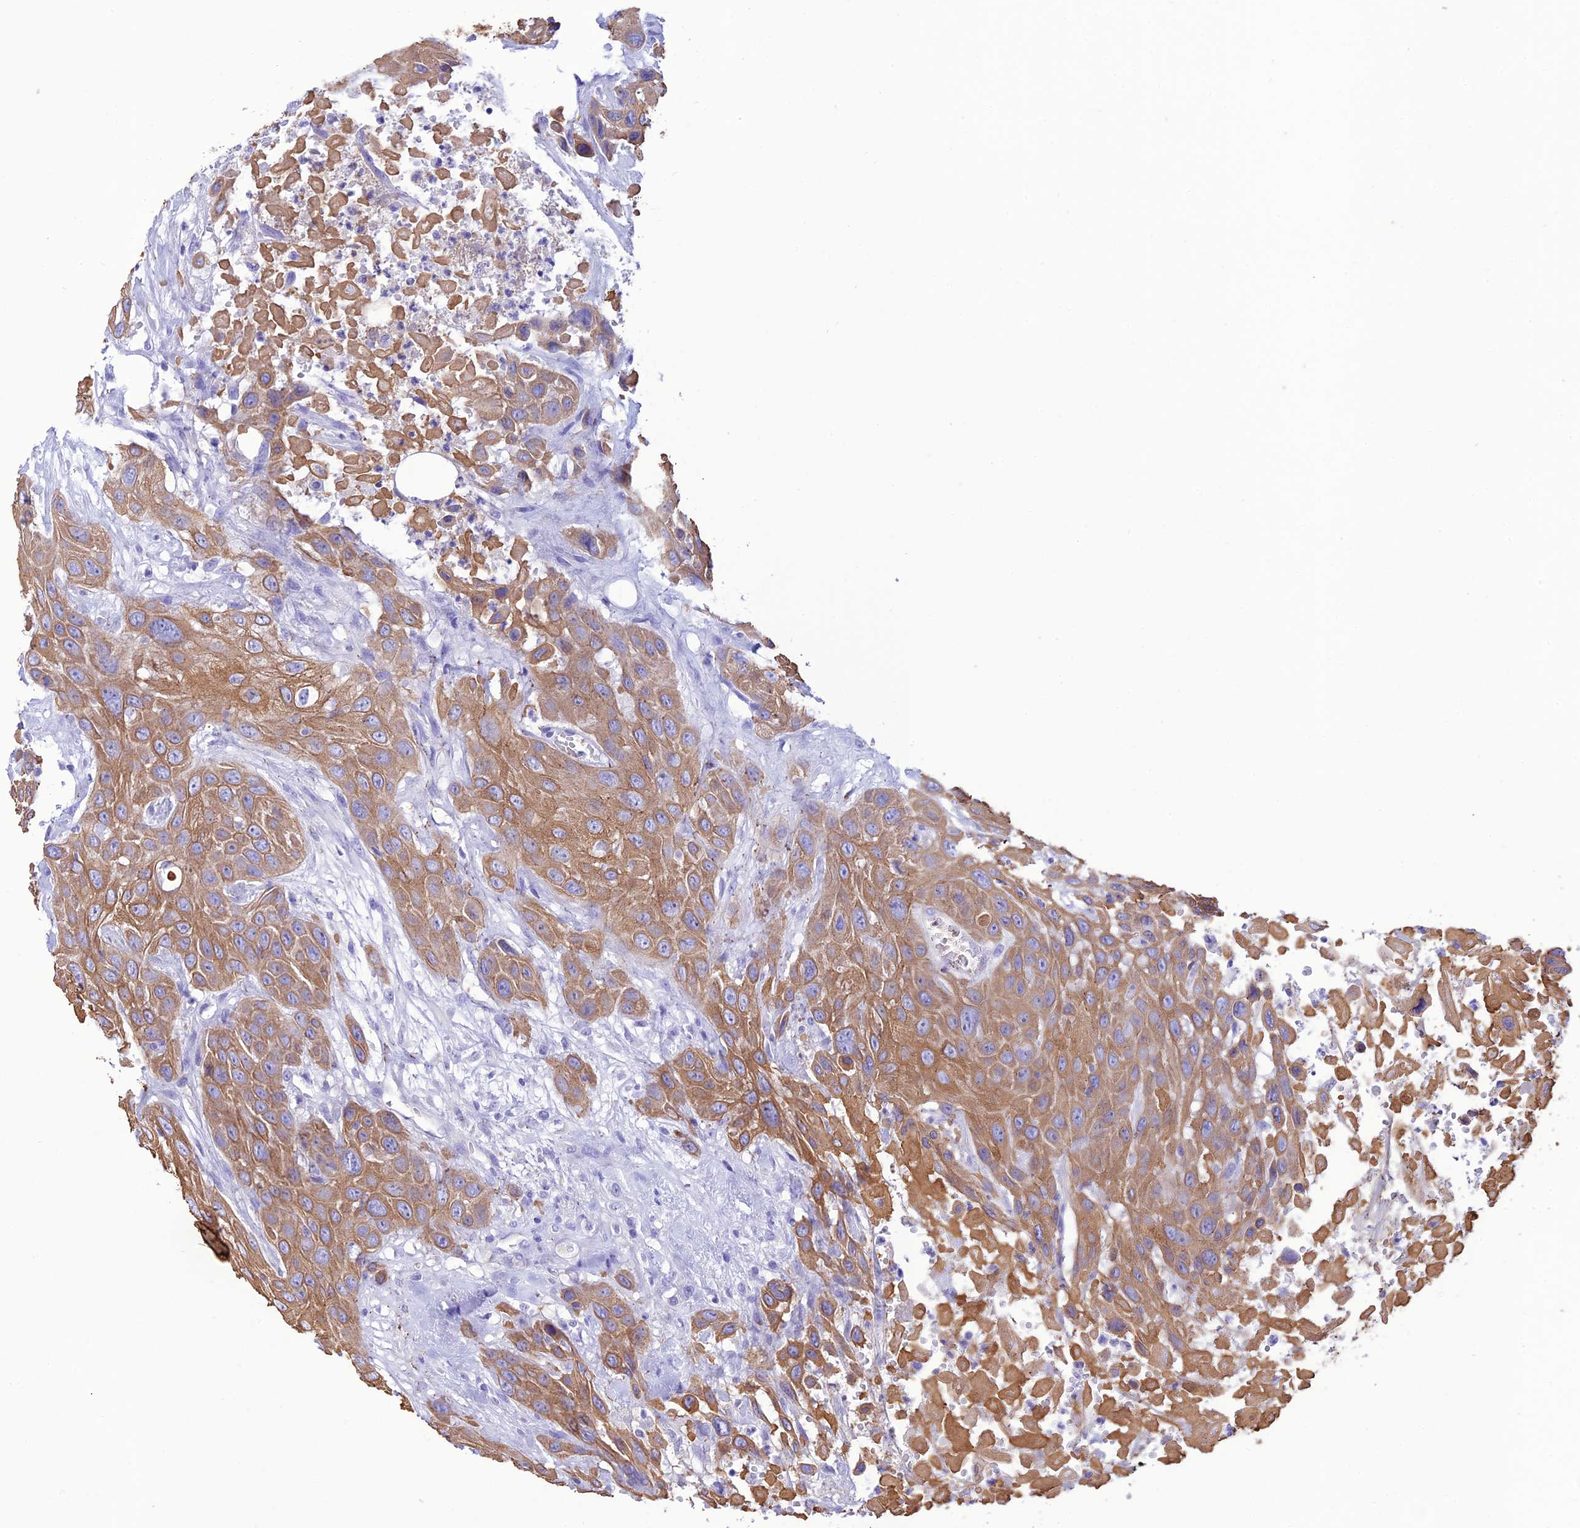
{"staining": {"intensity": "moderate", "quantity": ">75%", "location": "cytoplasmic/membranous"}, "tissue": "head and neck cancer", "cell_type": "Tumor cells", "image_type": "cancer", "snomed": [{"axis": "morphology", "description": "Squamous cell carcinoma, NOS"}, {"axis": "topography", "description": "Head-Neck"}], "caption": "Squamous cell carcinoma (head and neck) stained with a protein marker shows moderate staining in tumor cells.", "gene": "VPS52", "patient": {"sex": "male", "age": 81}}